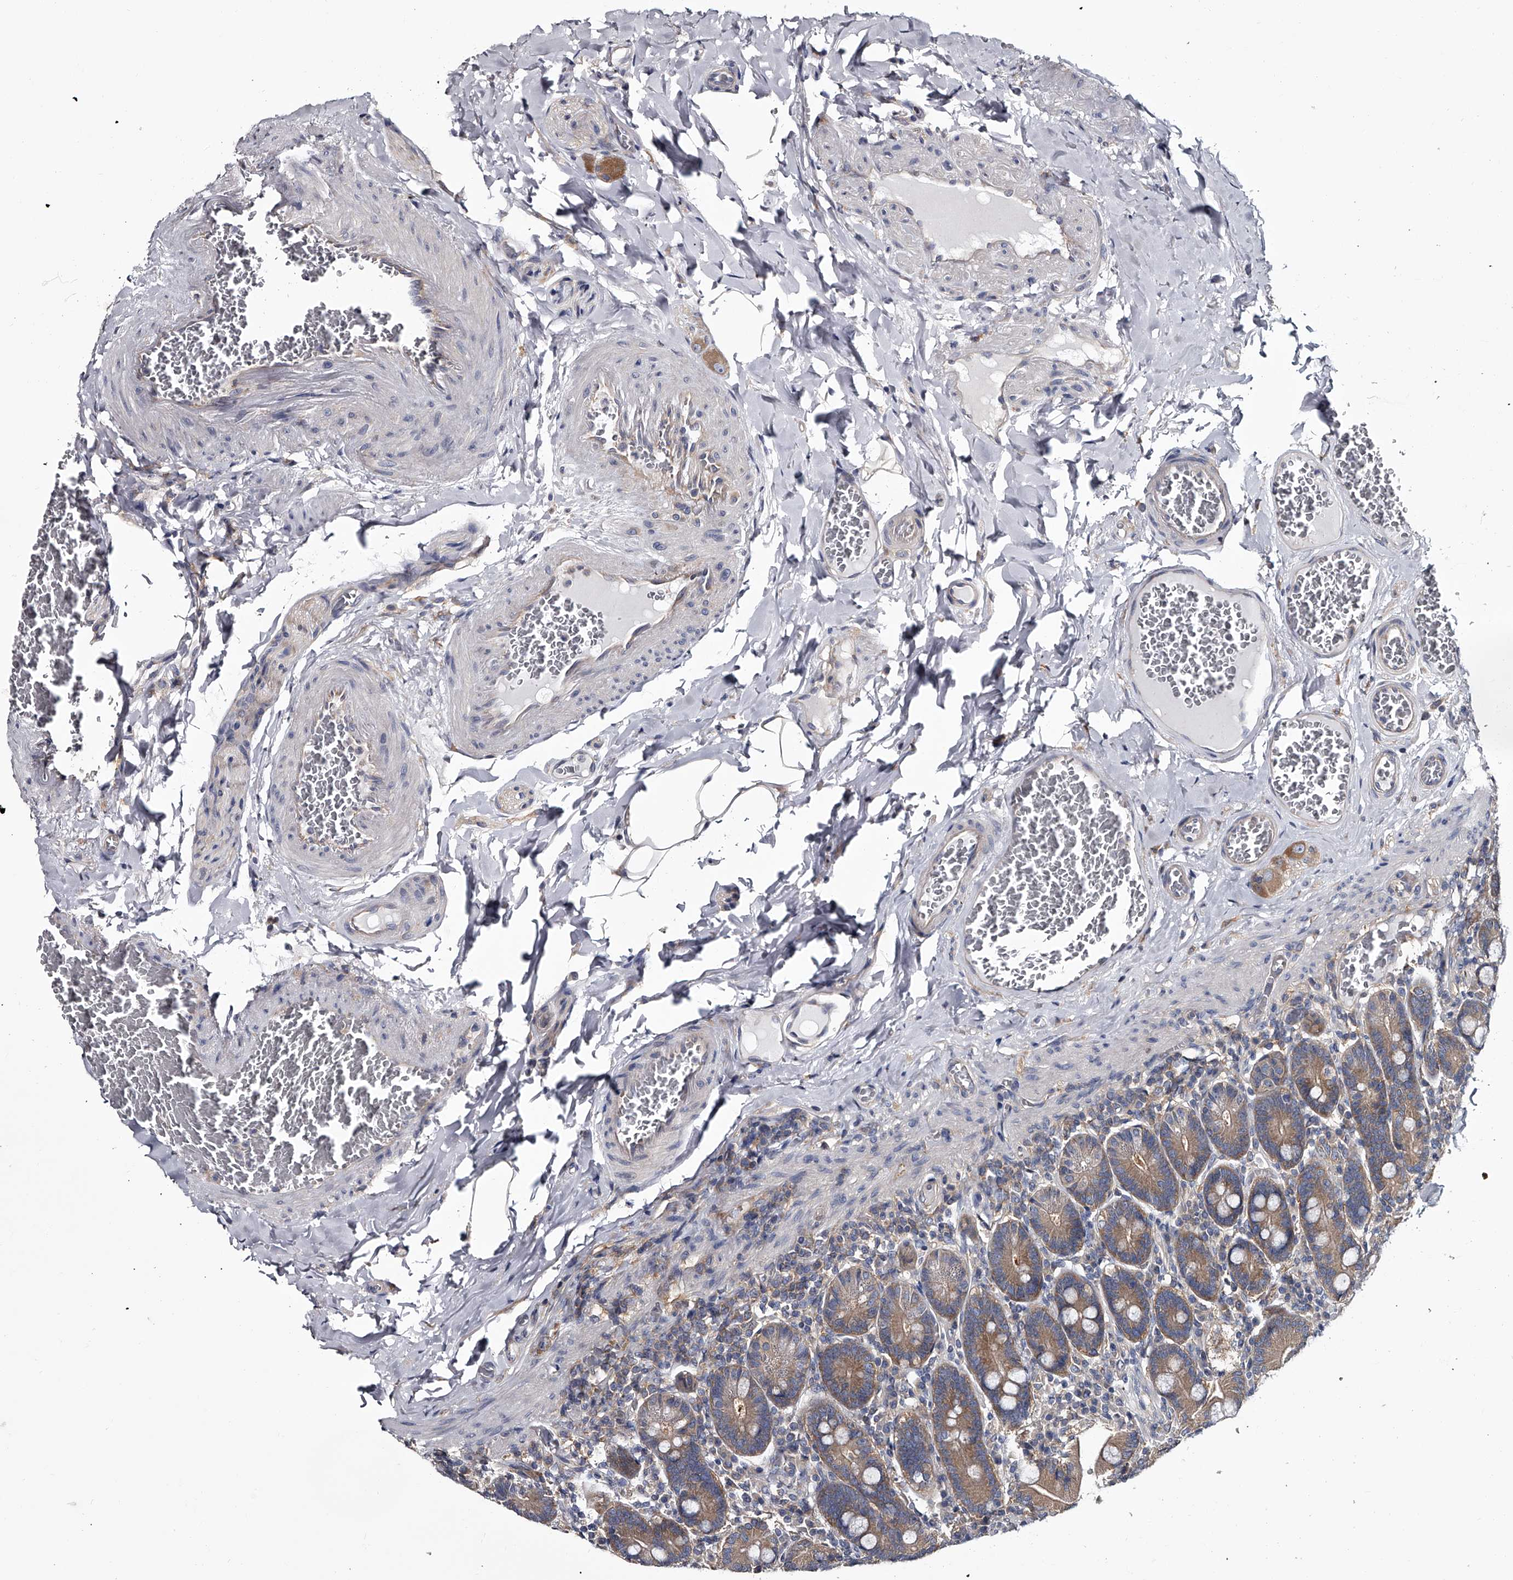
{"staining": {"intensity": "moderate", "quantity": ">75%", "location": "cytoplasmic/membranous"}, "tissue": "duodenum", "cell_type": "Glandular cells", "image_type": "normal", "snomed": [{"axis": "morphology", "description": "Normal tissue, NOS"}, {"axis": "topography", "description": "Duodenum"}], "caption": "Approximately >75% of glandular cells in normal human duodenum demonstrate moderate cytoplasmic/membranous protein positivity as visualized by brown immunohistochemical staining.", "gene": "GAPVD1", "patient": {"sex": "female", "age": 62}}